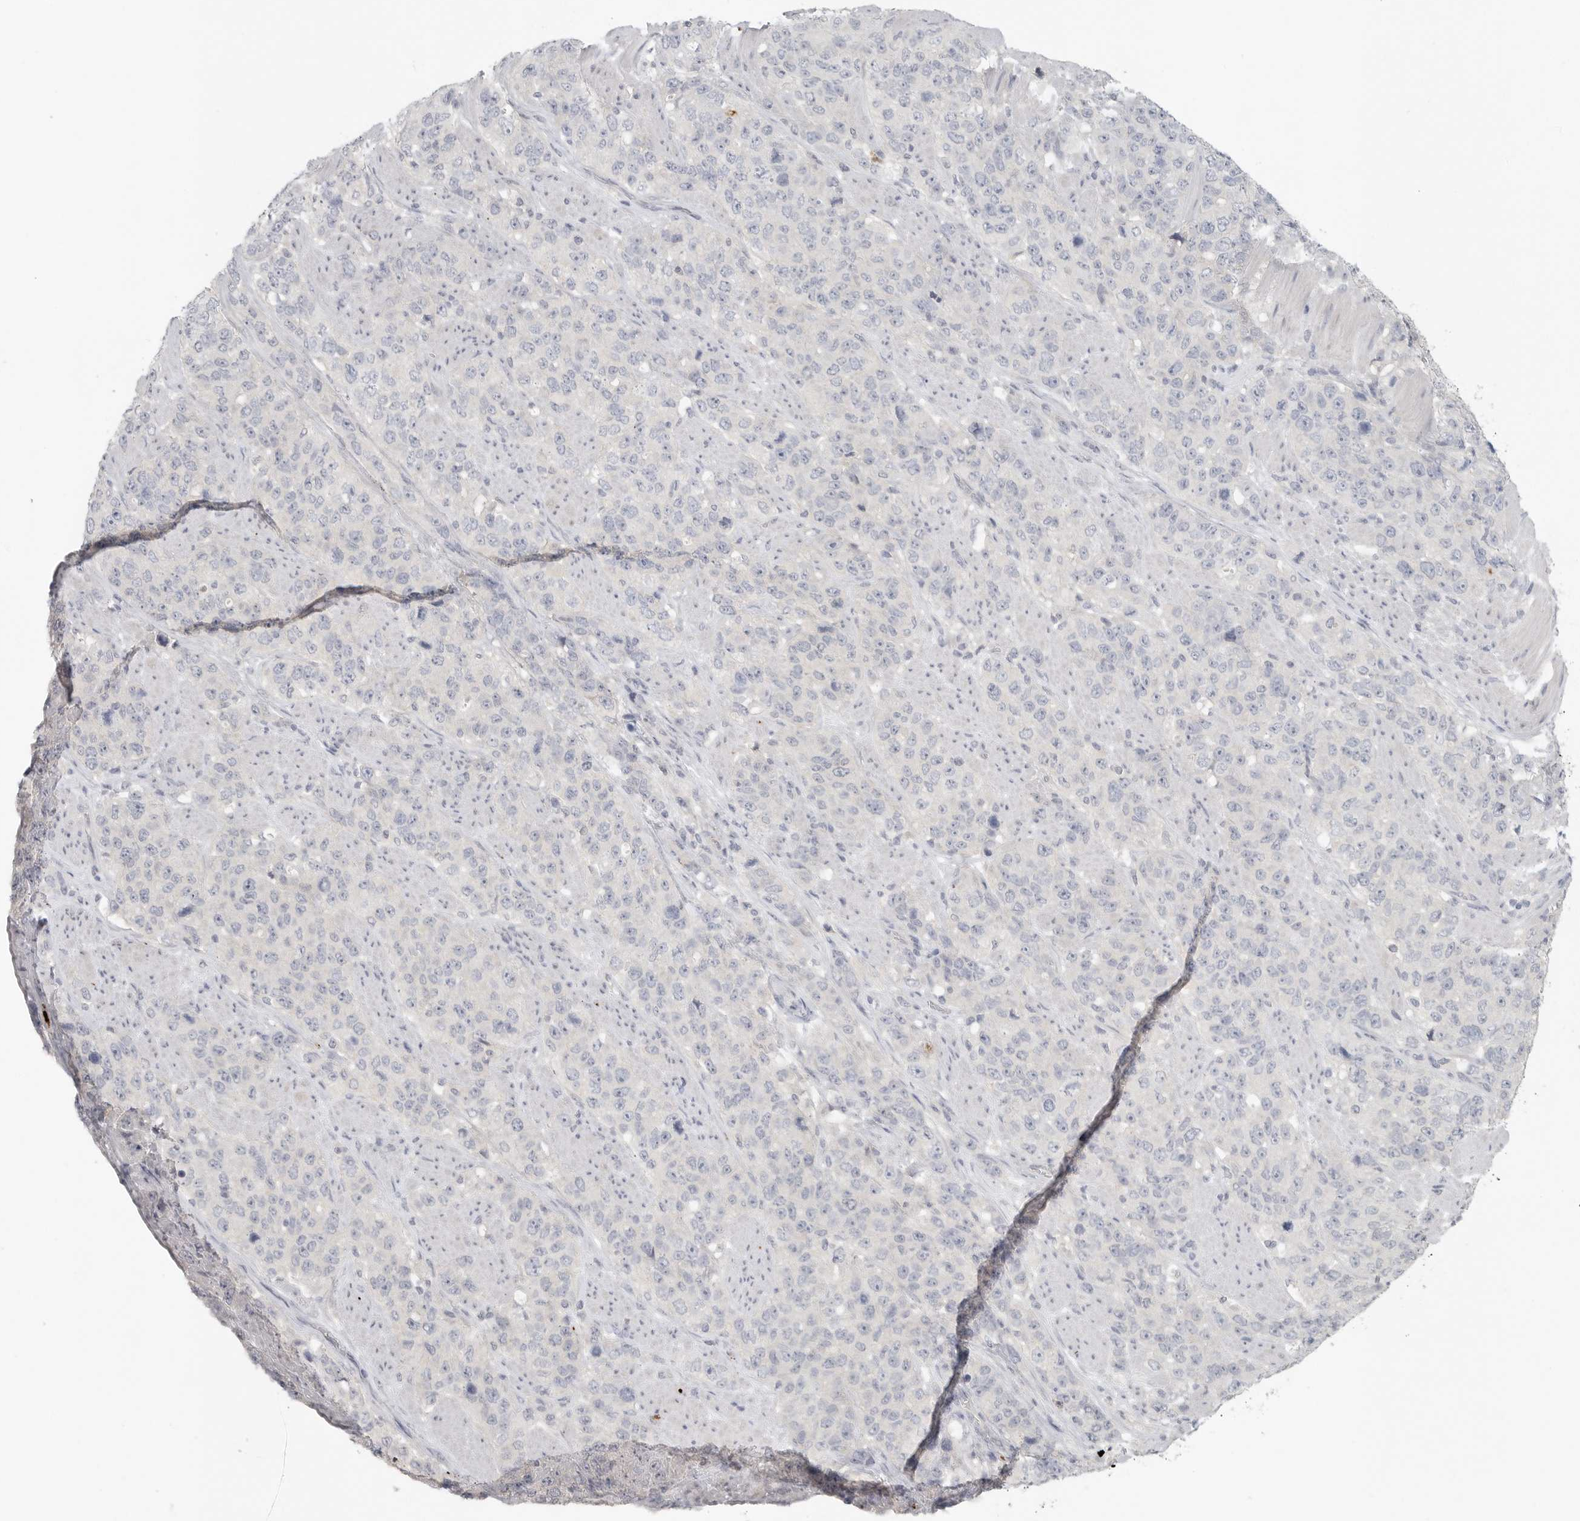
{"staining": {"intensity": "negative", "quantity": "none", "location": "none"}, "tissue": "stomach cancer", "cell_type": "Tumor cells", "image_type": "cancer", "snomed": [{"axis": "morphology", "description": "Adenocarcinoma, NOS"}, {"axis": "topography", "description": "Stomach"}], "caption": "DAB (3,3'-diaminobenzidine) immunohistochemical staining of adenocarcinoma (stomach) exhibits no significant expression in tumor cells. Brightfield microscopy of immunohistochemistry (IHC) stained with DAB (brown) and hematoxylin (blue), captured at high magnification.", "gene": "HDAC6", "patient": {"sex": "male", "age": 48}}